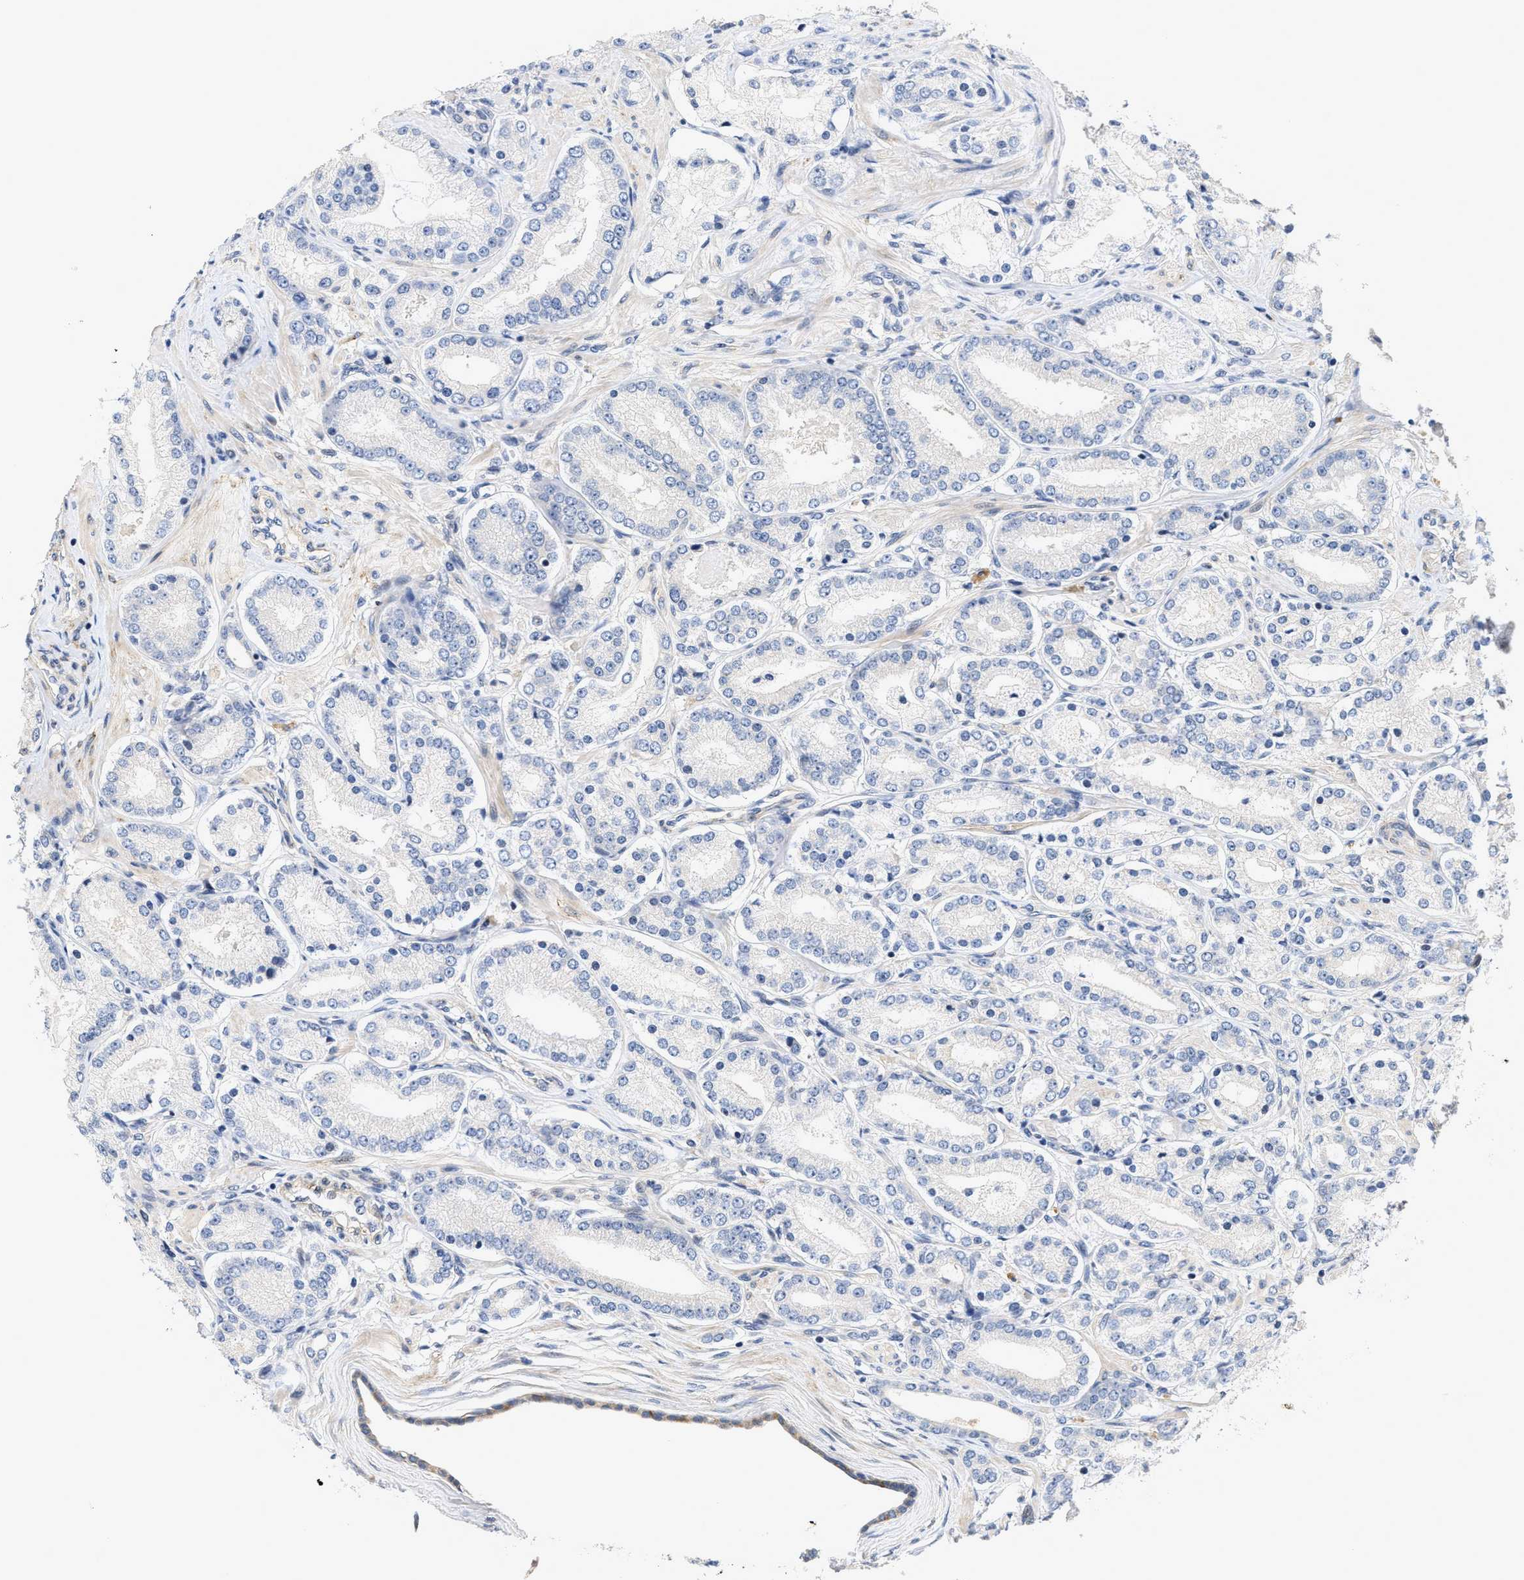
{"staining": {"intensity": "negative", "quantity": "none", "location": "none"}, "tissue": "prostate cancer", "cell_type": "Tumor cells", "image_type": "cancer", "snomed": [{"axis": "morphology", "description": "Adenocarcinoma, Low grade"}, {"axis": "topography", "description": "Prostate"}], "caption": "Immunohistochemical staining of human prostate cancer exhibits no significant expression in tumor cells.", "gene": "VIP", "patient": {"sex": "male", "age": 63}}